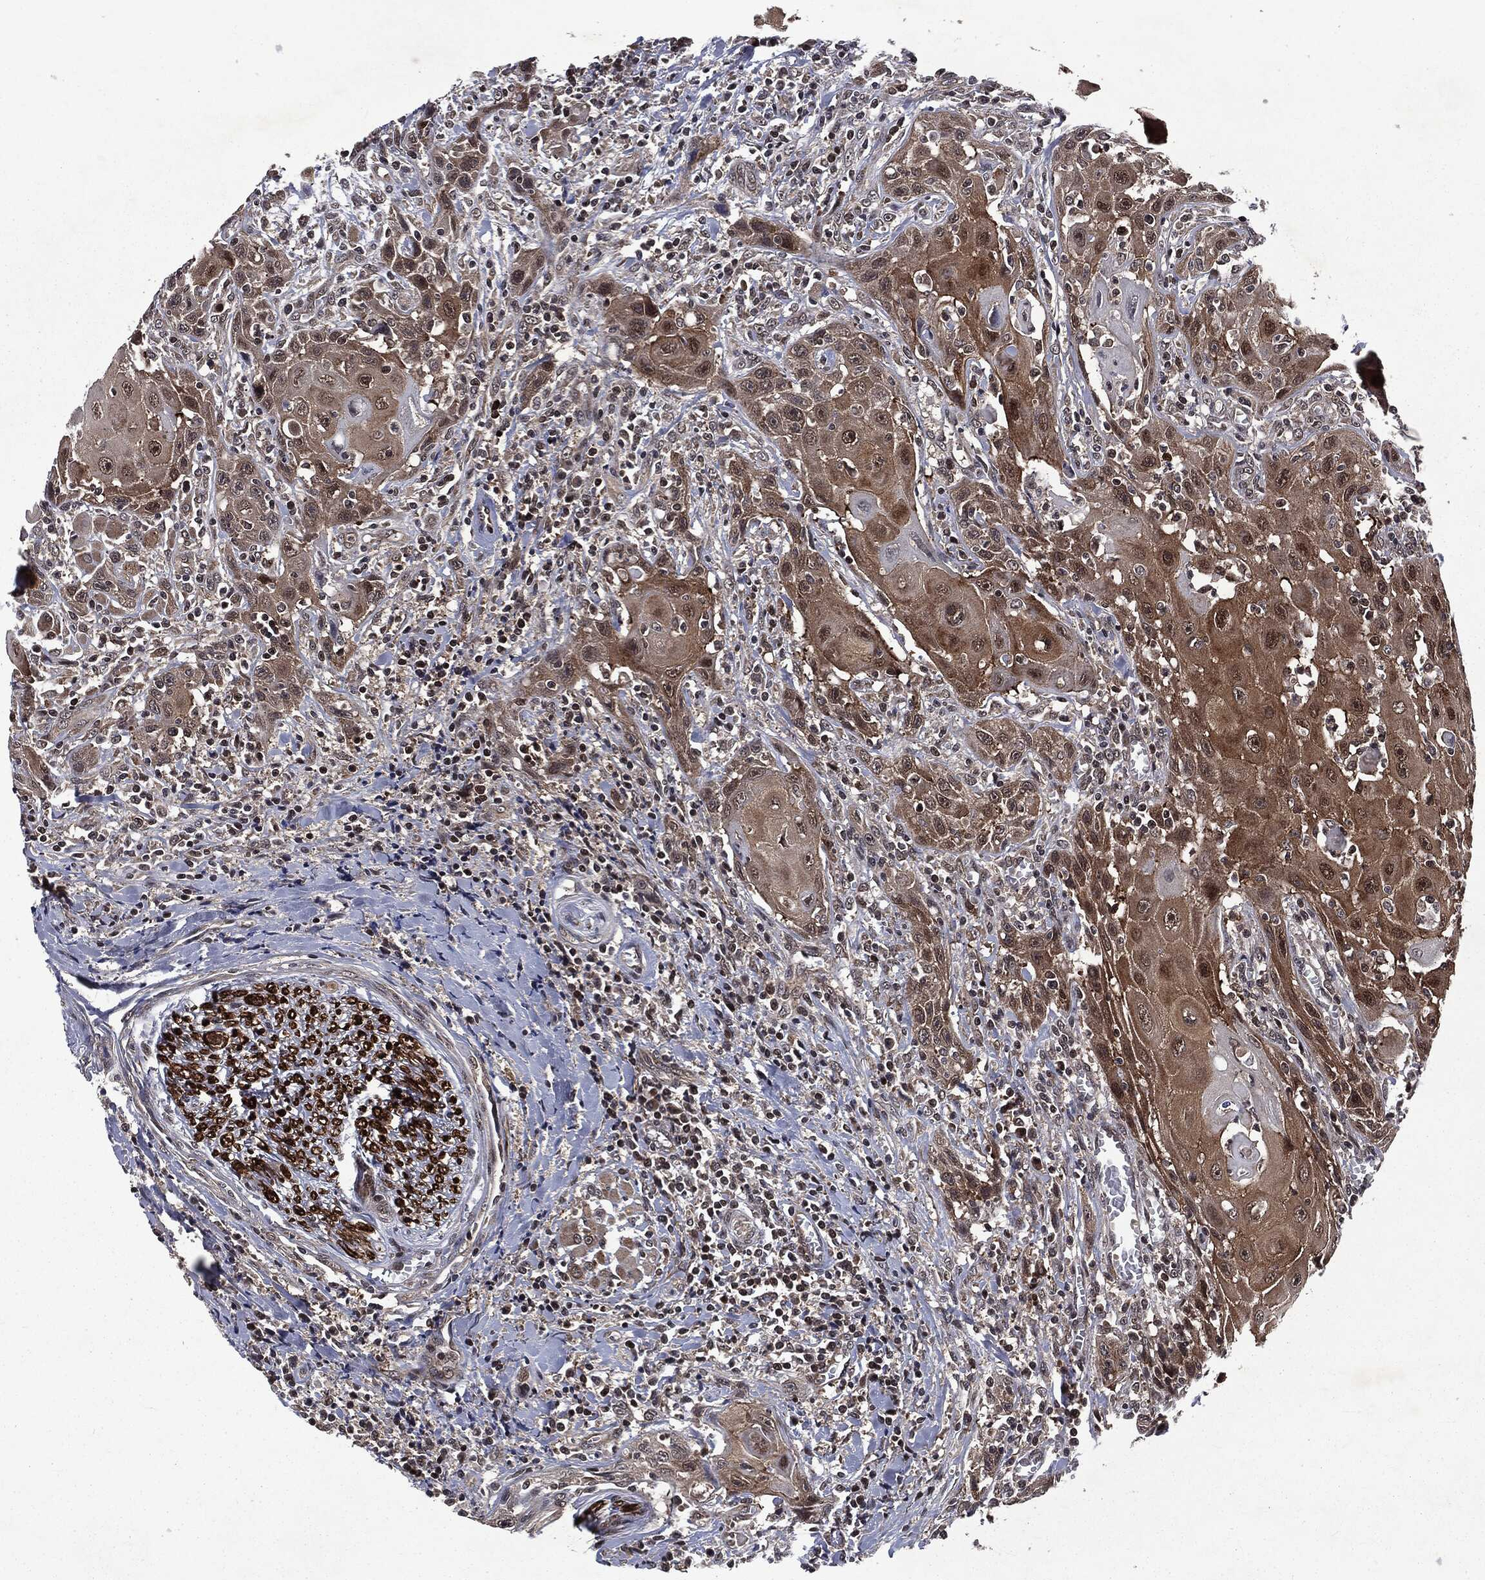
{"staining": {"intensity": "strong", "quantity": "25%-75%", "location": "cytoplasmic/membranous"}, "tissue": "head and neck cancer", "cell_type": "Tumor cells", "image_type": "cancer", "snomed": [{"axis": "morphology", "description": "Normal tissue, NOS"}, {"axis": "morphology", "description": "Squamous cell carcinoma, NOS"}, {"axis": "topography", "description": "Oral tissue"}, {"axis": "topography", "description": "Head-Neck"}], "caption": "A high amount of strong cytoplasmic/membranous positivity is identified in about 25%-75% of tumor cells in head and neck squamous cell carcinoma tissue.", "gene": "STAU2", "patient": {"sex": "male", "age": 71}}